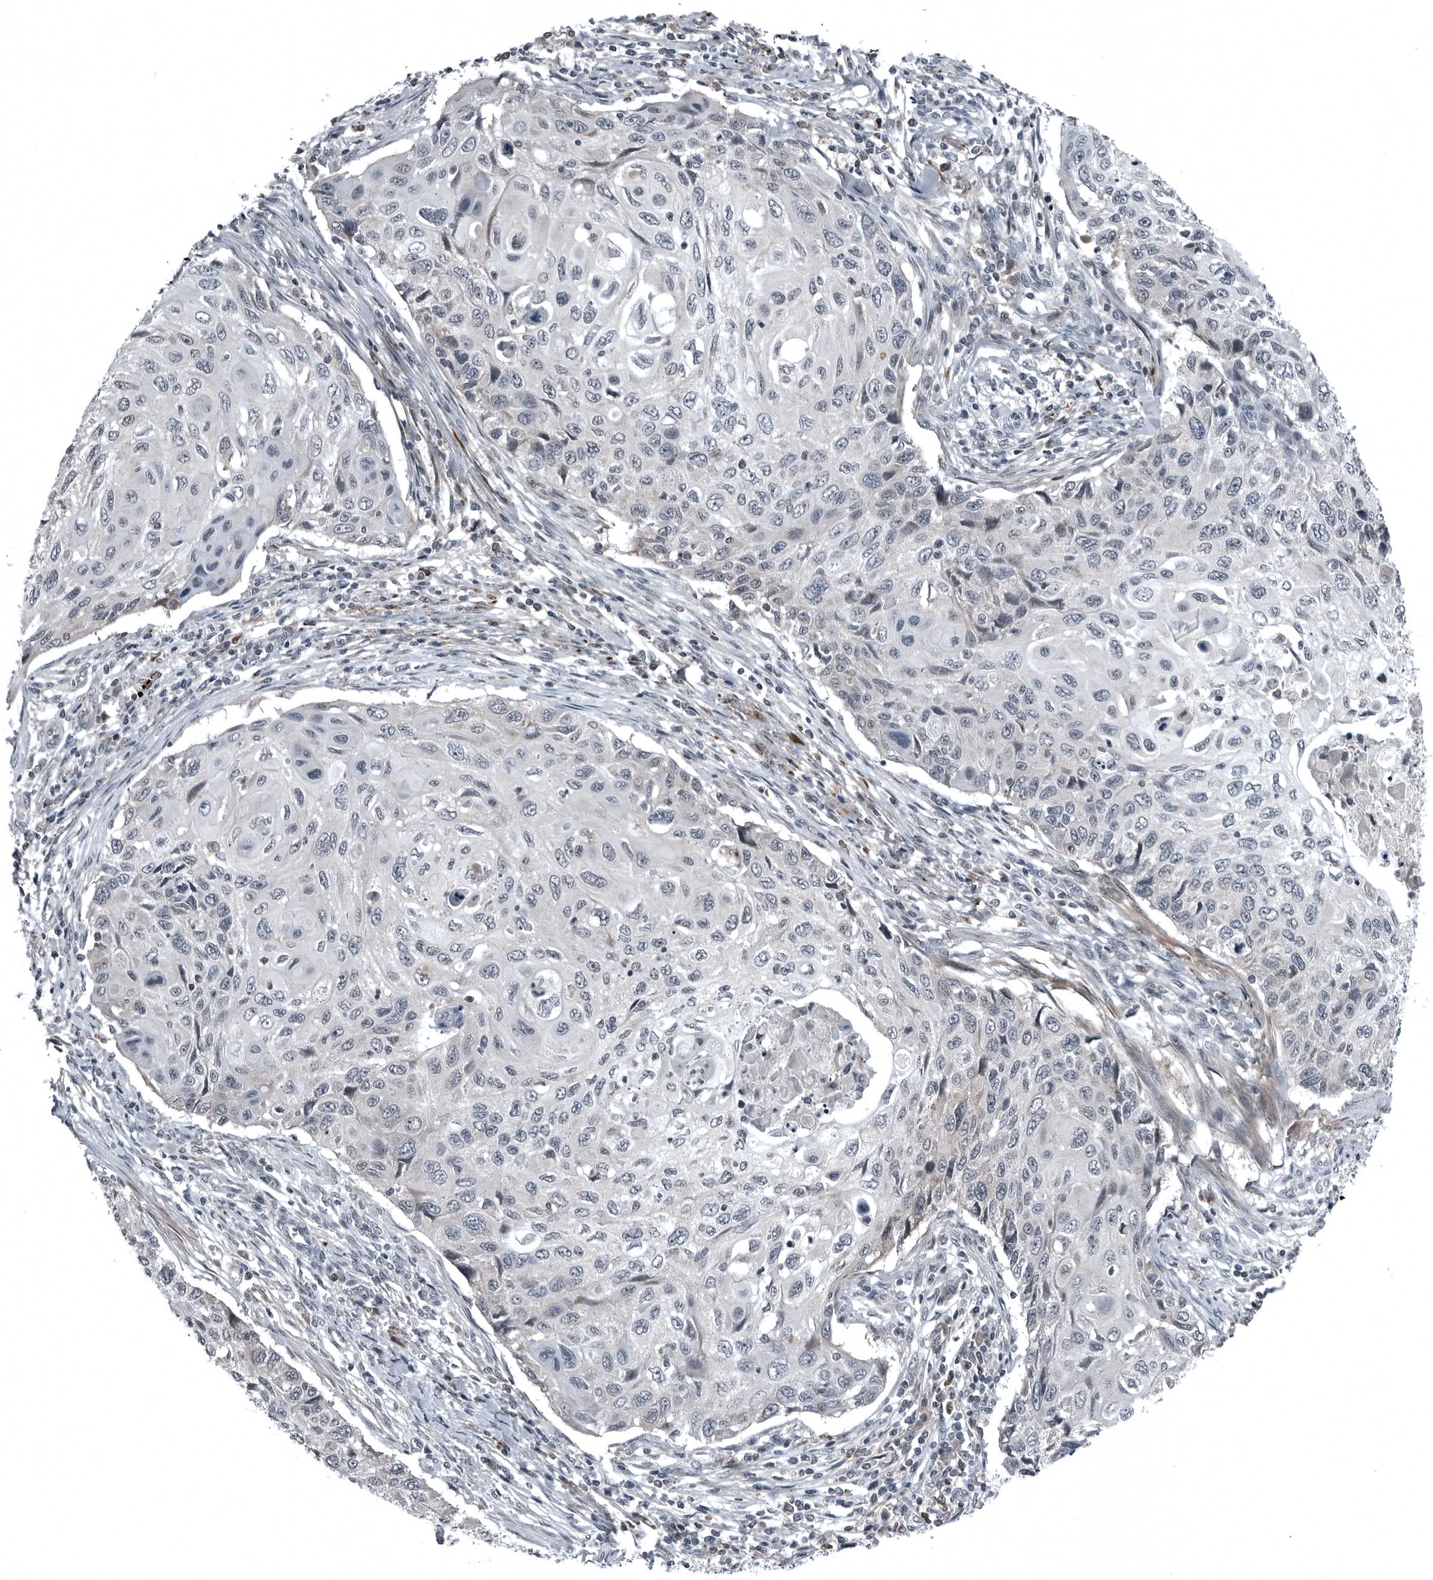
{"staining": {"intensity": "negative", "quantity": "none", "location": "none"}, "tissue": "cervical cancer", "cell_type": "Tumor cells", "image_type": "cancer", "snomed": [{"axis": "morphology", "description": "Squamous cell carcinoma, NOS"}, {"axis": "topography", "description": "Cervix"}], "caption": "Cervical cancer stained for a protein using immunohistochemistry (IHC) demonstrates no positivity tumor cells.", "gene": "GAK", "patient": {"sex": "female", "age": 70}}